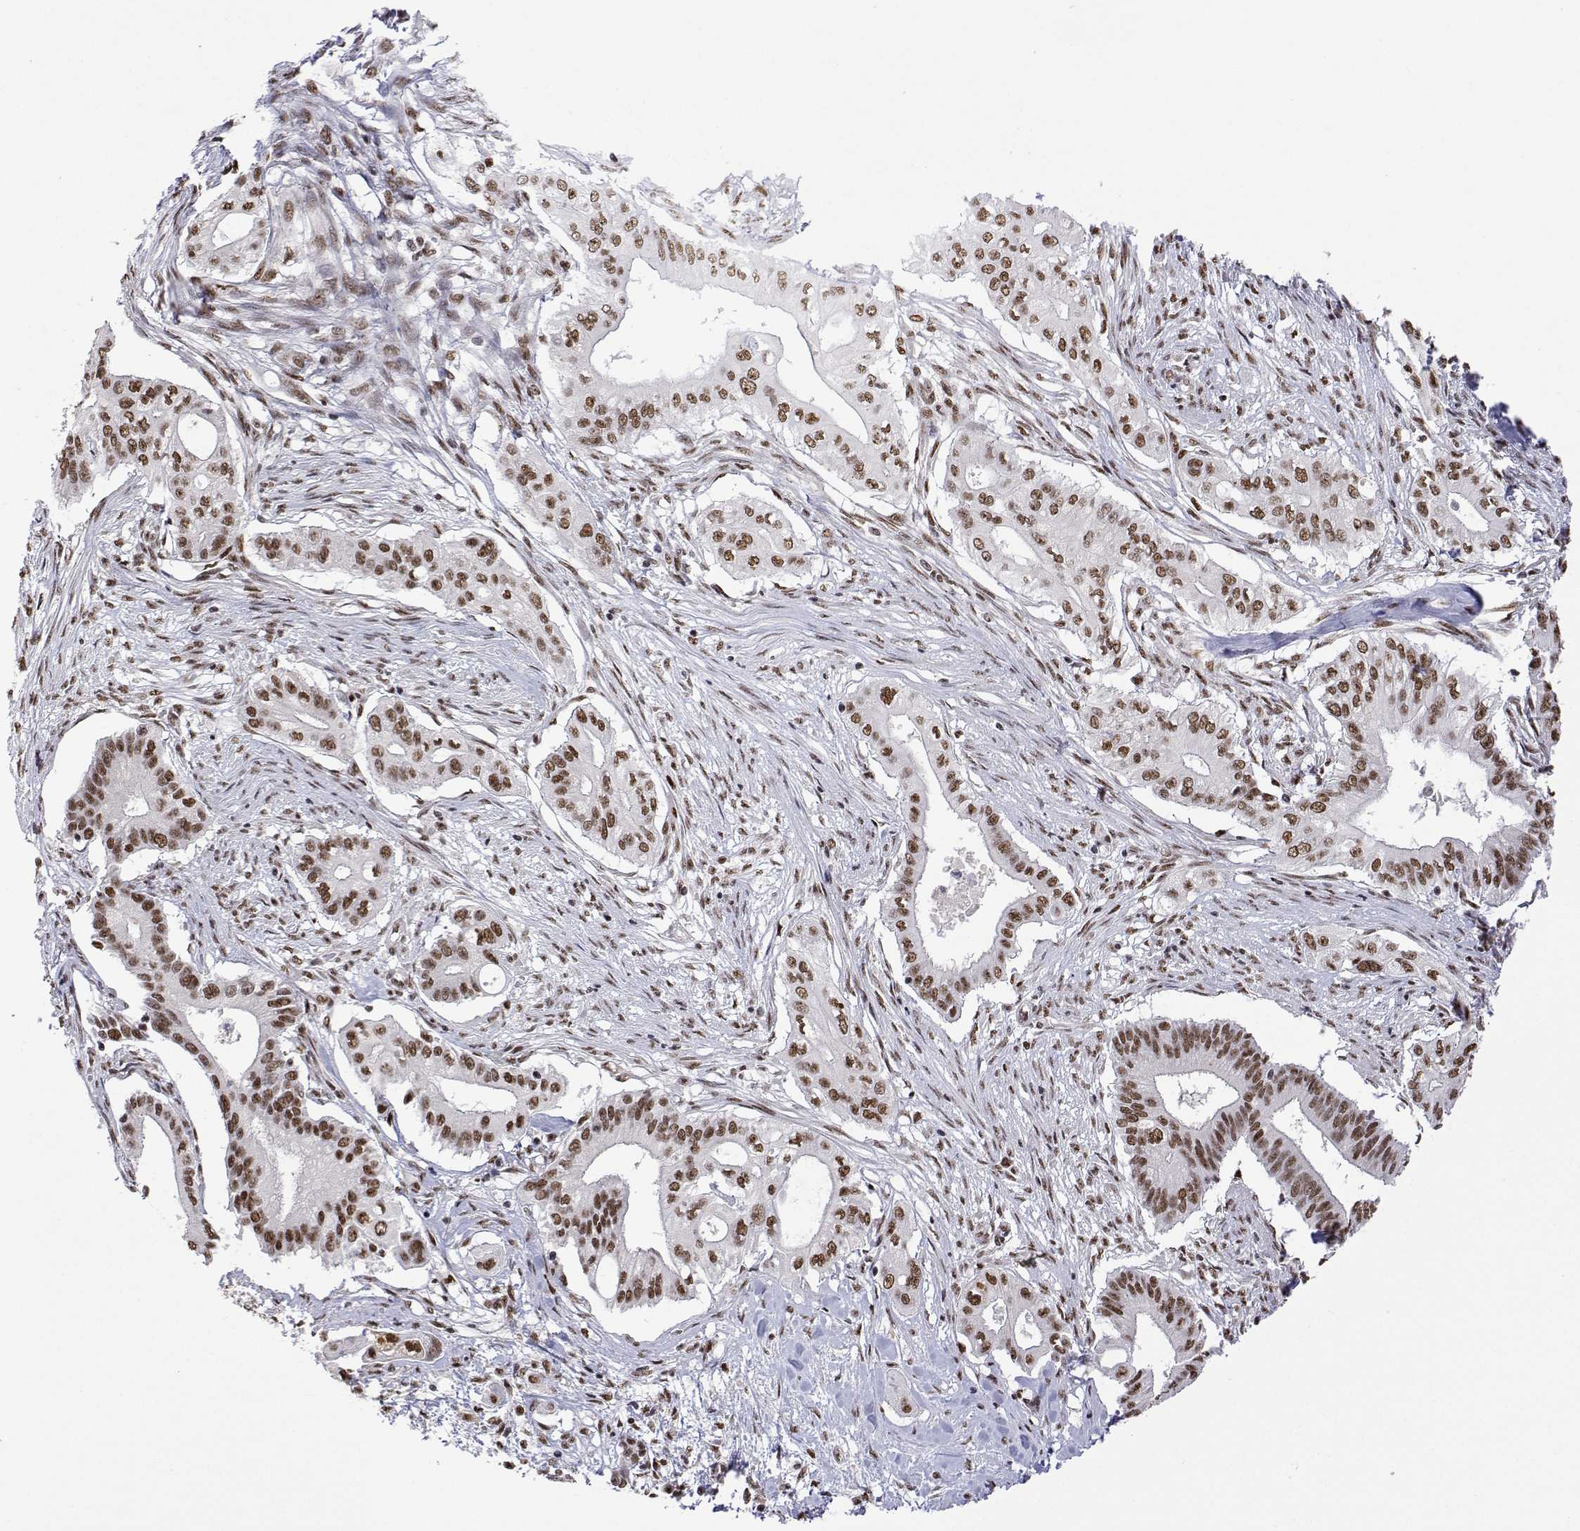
{"staining": {"intensity": "moderate", "quantity": ">75%", "location": "nuclear"}, "tissue": "pancreatic cancer", "cell_type": "Tumor cells", "image_type": "cancer", "snomed": [{"axis": "morphology", "description": "Adenocarcinoma, NOS"}, {"axis": "topography", "description": "Pancreas"}], "caption": "High-power microscopy captured an immunohistochemistry micrograph of pancreatic cancer, revealing moderate nuclear positivity in approximately >75% of tumor cells. The protein is shown in brown color, while the nuclei are stained blue.", "gene": "ADAR", "patient": {"sex": "female", "age": 68}}